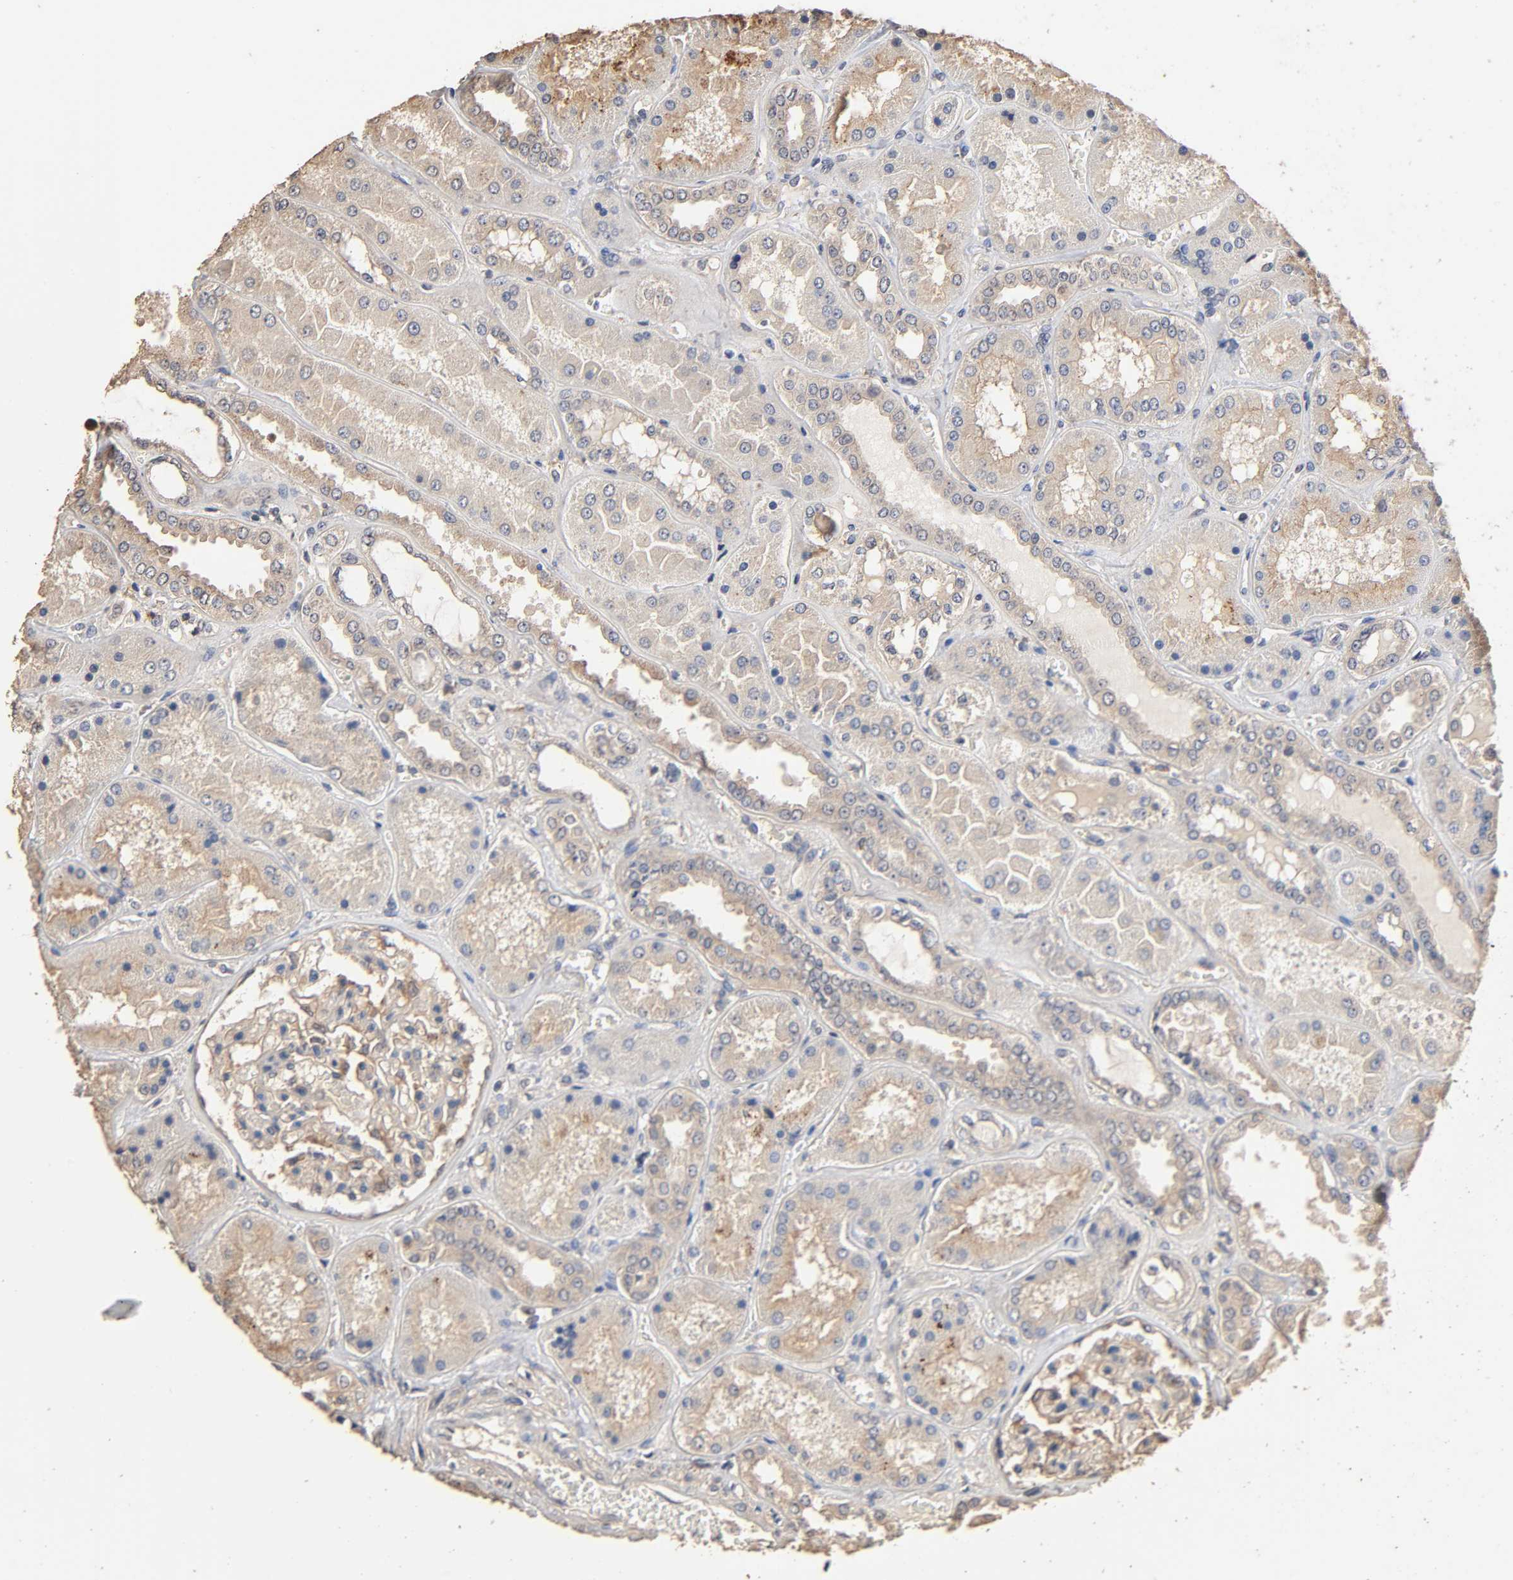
{"staining": {"intensity": "weak", "quantity": ">75%", "location": "cytoplasmic/membranous"}, "tissue": "kidney", "cell_type": "Cells in glomeruli", "image_type": "normal", "snomed": [{"axis": "morphology", "description": "Normal tissue, NOS"}, {"axis": "topography", "description": "Kidney"}], "caption": "Immunohistochemistry micrograph of unremarkable human kidney stained for a protein (brown), which reveals low levels of weak cytoplasmic/membranous positivity in approximately >75% of cells in glomeruli.", "gene": "ARHGEF7", "patient": {"sex": "female", "age": 56}}